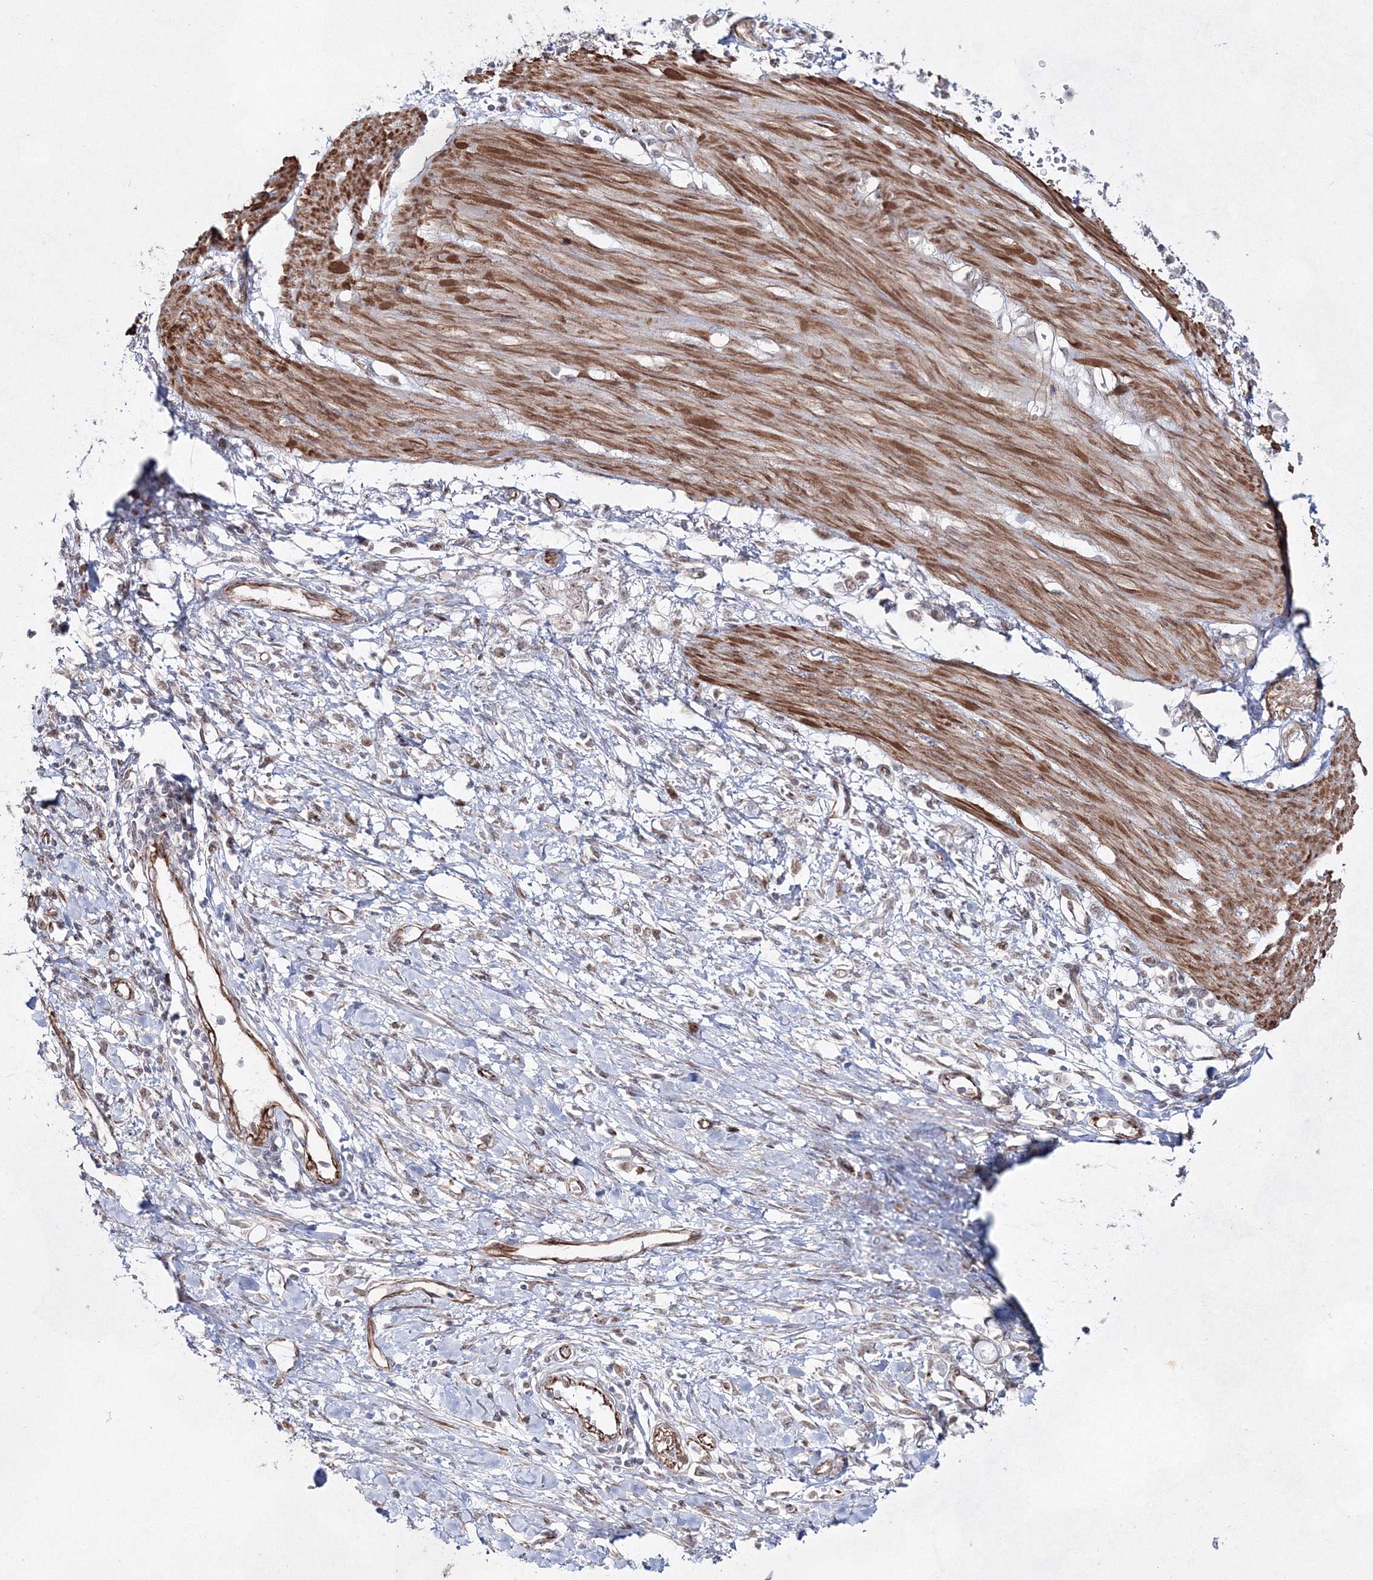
{"staining": {"intensity": "weak", "quantity": "<25%", "location": "nuclear"}, "tissue": "stomach cancer", "cell_type": "Tumor cells", "image_type": "cancer", "snomed": [{"axis": "morphology", "description": "Adenocarcinoma, NOS"}, {"axis": "topography", "description": "Stomach"}], "caption": "Stomach cancer stained for a protein using immunohistochemistry exhibits no positivity tumor cells.", "gene": "SNIP1", "patient": {"sex": "female", "age": 76}}